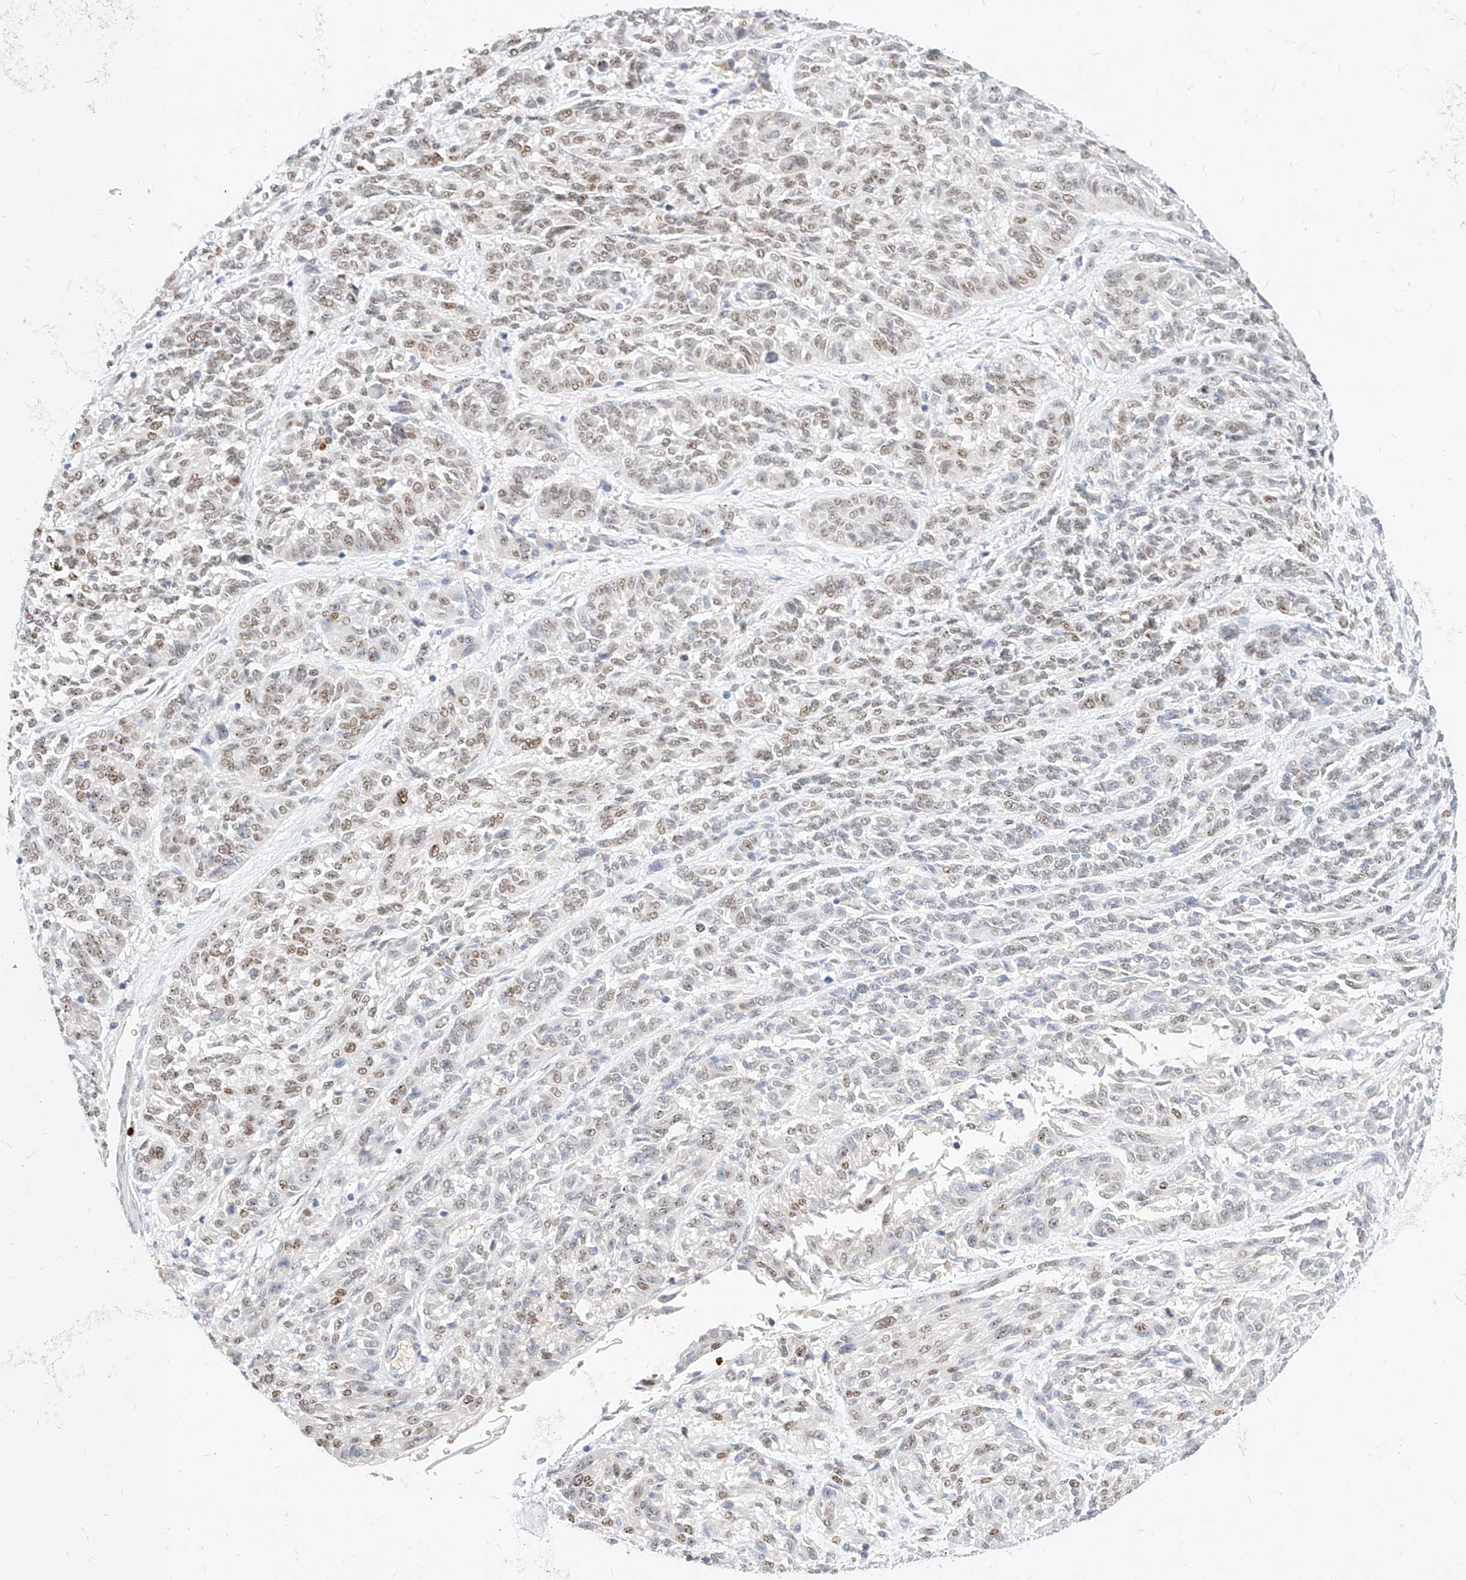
{"staining": {"intensity": "weak", "quantity": ">75%", "location": "nuclear"}, "tissue": "melanoma", "cell_type": "Tumor cells", "image_type": "cancer", "snomed": [{"axis": "morphology", "description": "Malignant melanoma, NOS"}, {"axis": "topography", "description": "Skin"}], "caption": "Protein staining exhibits weak nuclear positivity in approximately >75% of tumor cells in melanoma.", "gene": "CBX8", "patient": {"sex": "male", "age": 53}}